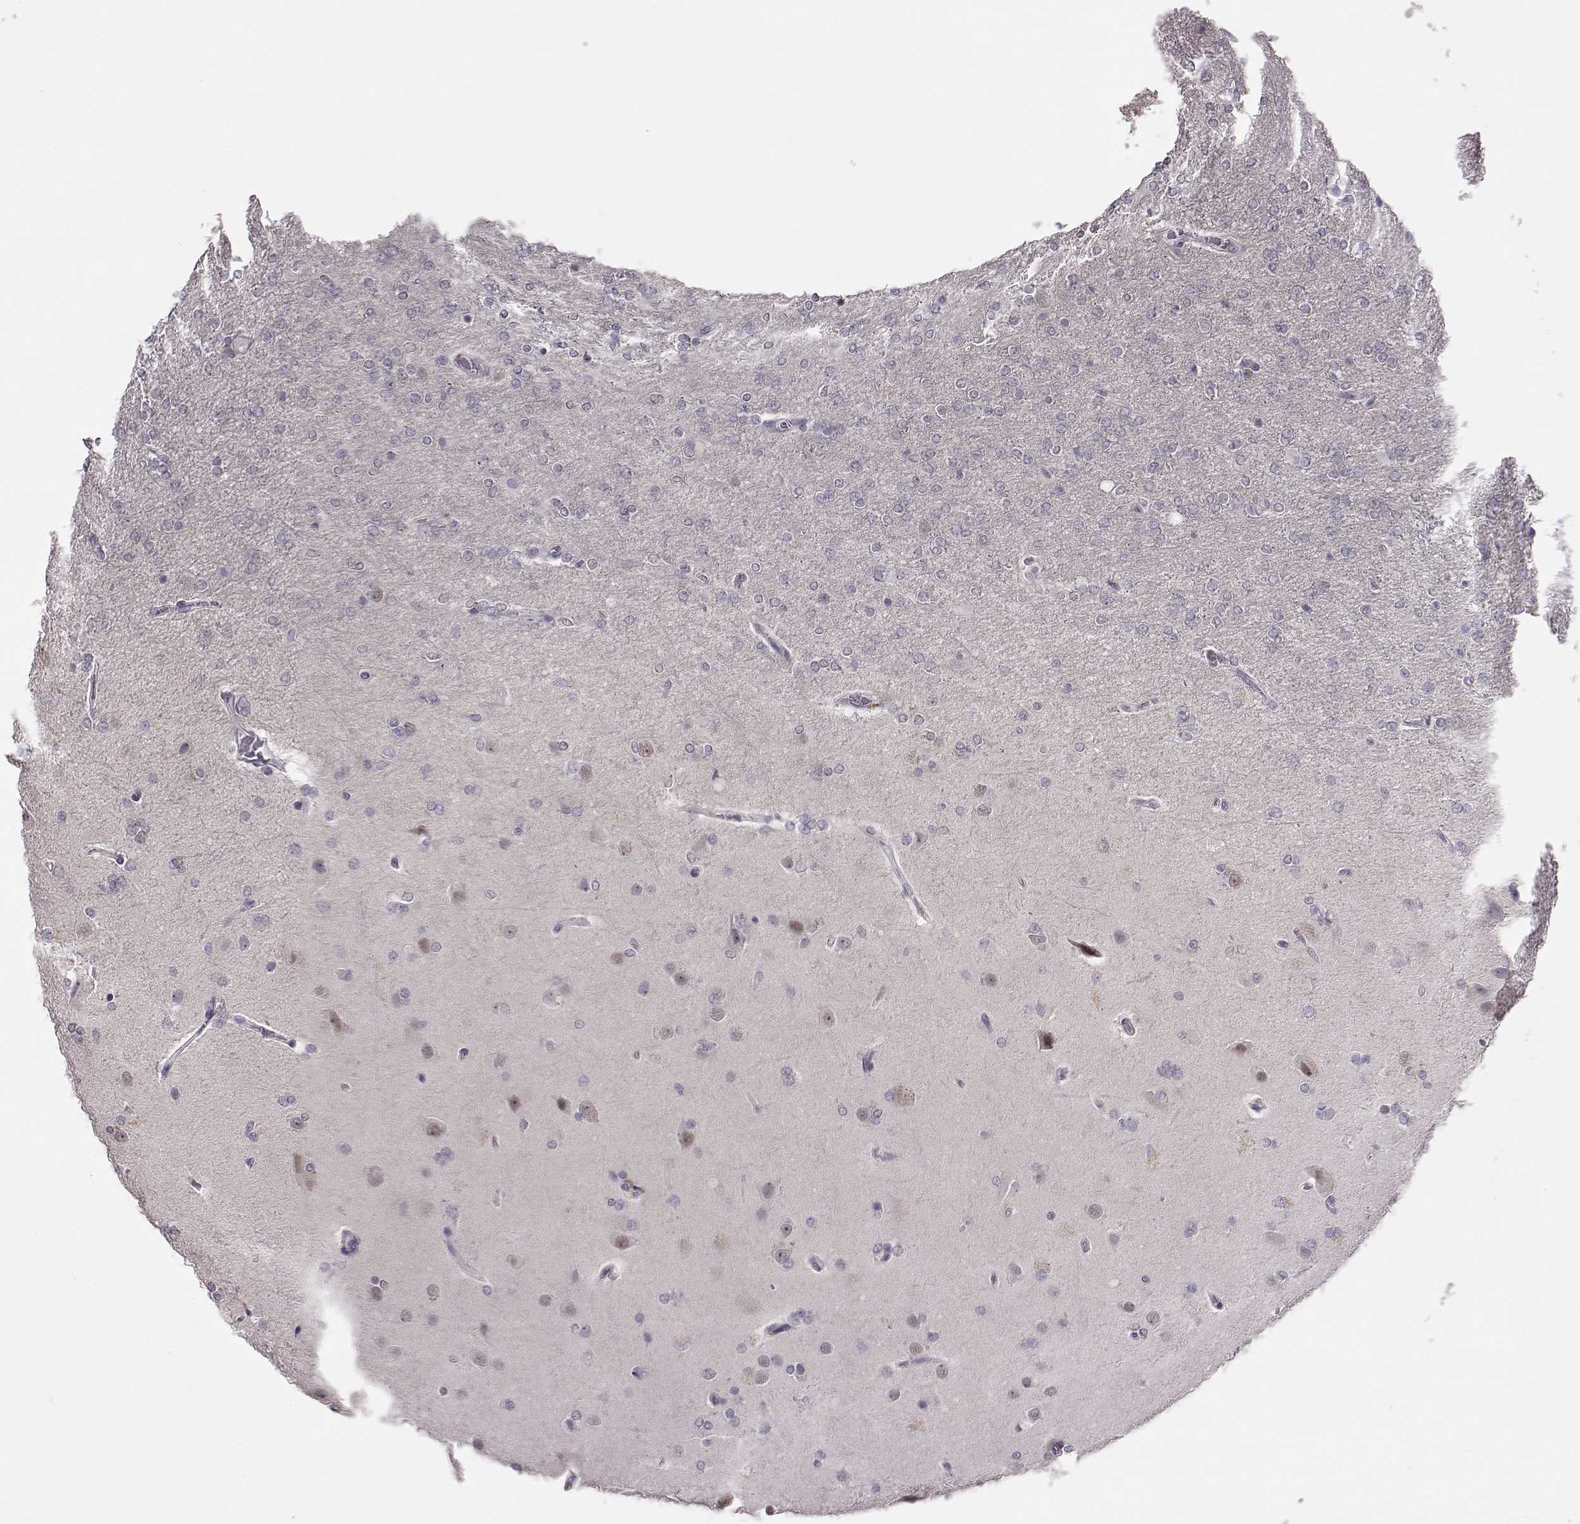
{"staining": {"intensity": "weak", "quantity": "<25%", "location": "cytoplasmic/membranous"}, "tissue": "glioma", "cell_type": "Tumor cells", "image_type": "cancer", "snomed": [{"axis": "morphology", "description": "Glioma, malignant, High grade"}, {"axis": "topography", "description": "Cerebral cortex"}], "caption": "An immunohistochemistry (IHC) photomicrograph of glioma is shown. There is no staining in tumor cells of glioma.", "gene": "C10orf62", "patient": {"sex": "male", "age": 70}}